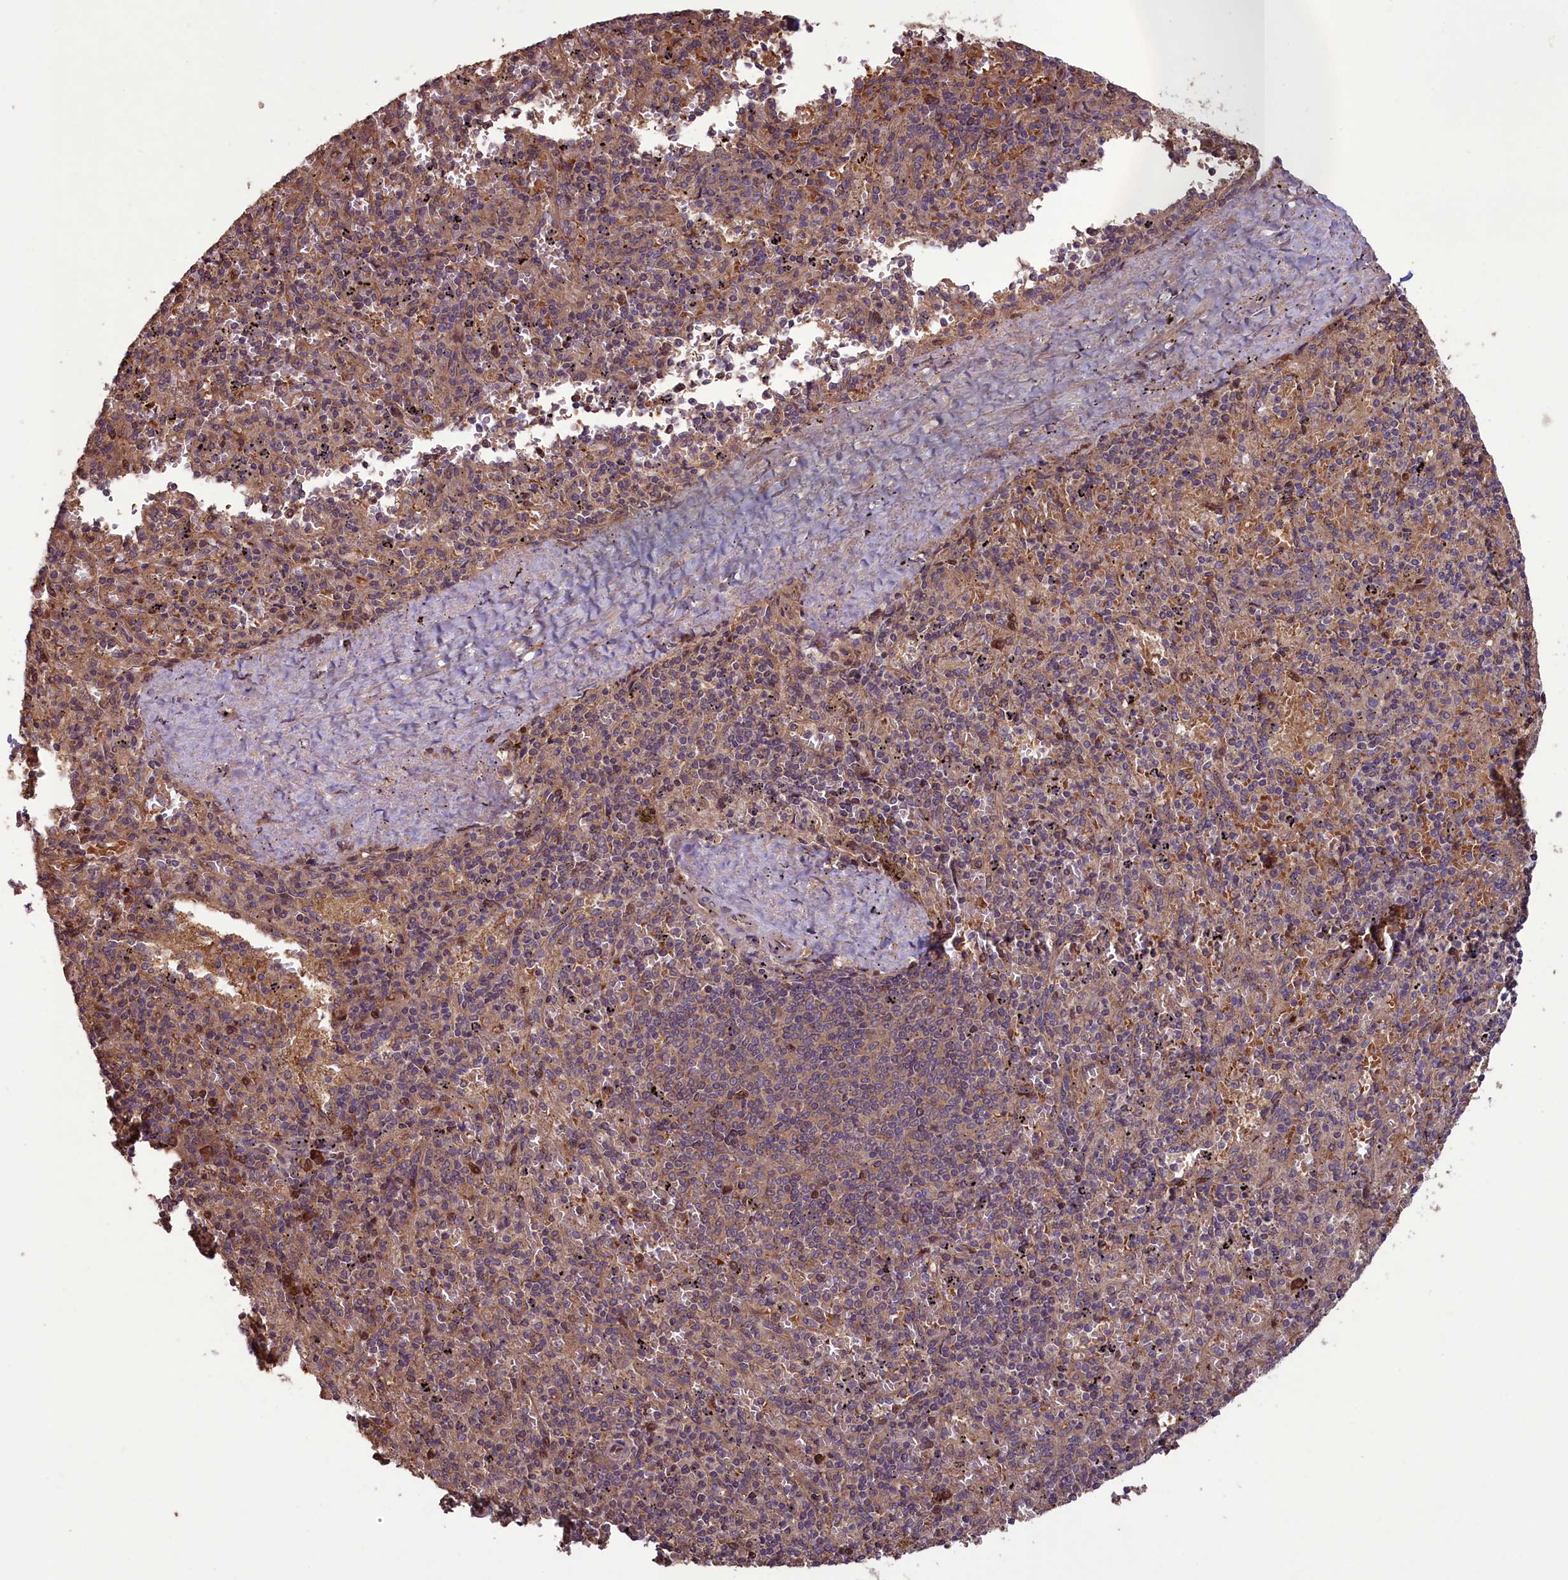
{"staining": {"intensity": "moderate", "quantity": "25%-75%", "location": "cytoplasmic/membranous"}, "tissue": "spleen", "cell_type": "Cells in red pulp", "image_type": "normal", "snomed": [{"axis": "morphology", "description": "Normal tissue, NOS"}, {"axis": "topography", "description": "Spleen"}], "caption": "IHC of normal spleen demonstrates medium levels of moderate cytoplasmic/membranous staining in about 25%-75% of cells in red pulp.", "gene": "CIAO2B", "patient": {"sex": "male", "age": 82}}